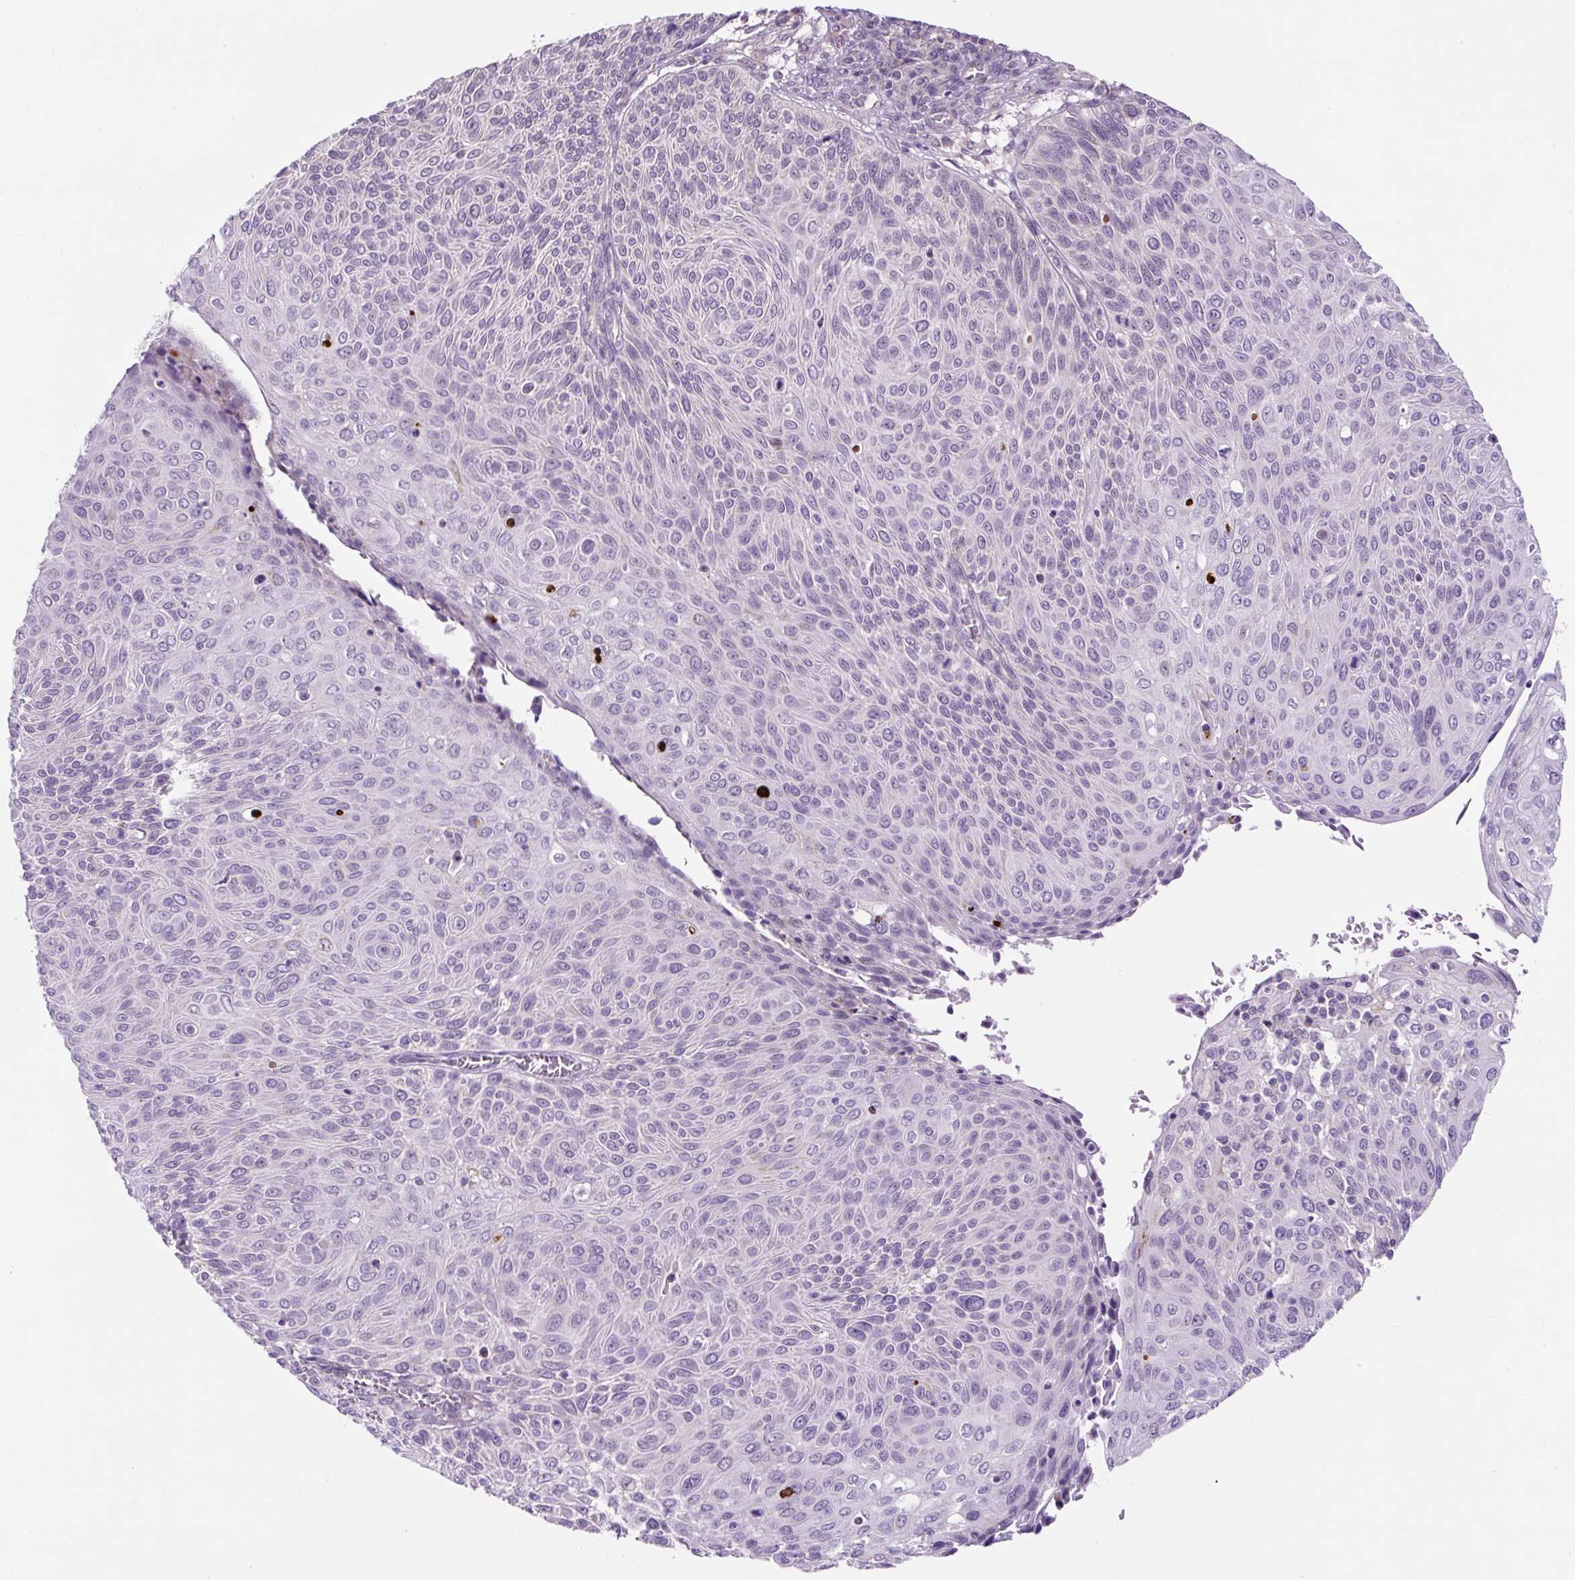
{"staining": {"intensity": "negative", "quantity": "none", "location": "none"}, "tissue": "cervical cancer", "cell_type": "Tumor cells", "image_type": "cancer", "snomed": [{"axis": "morphology", "description": "Squamous cell carcinoma, NOS"}, {"axis": "topography", "description": "Cervix"}], "caption": "There is no significant positivity in tumor cells of cervical cancer (squamous cell carcinoma).", "gene": "OGDHL", "patient": {"sex": "female", "age": 31}}